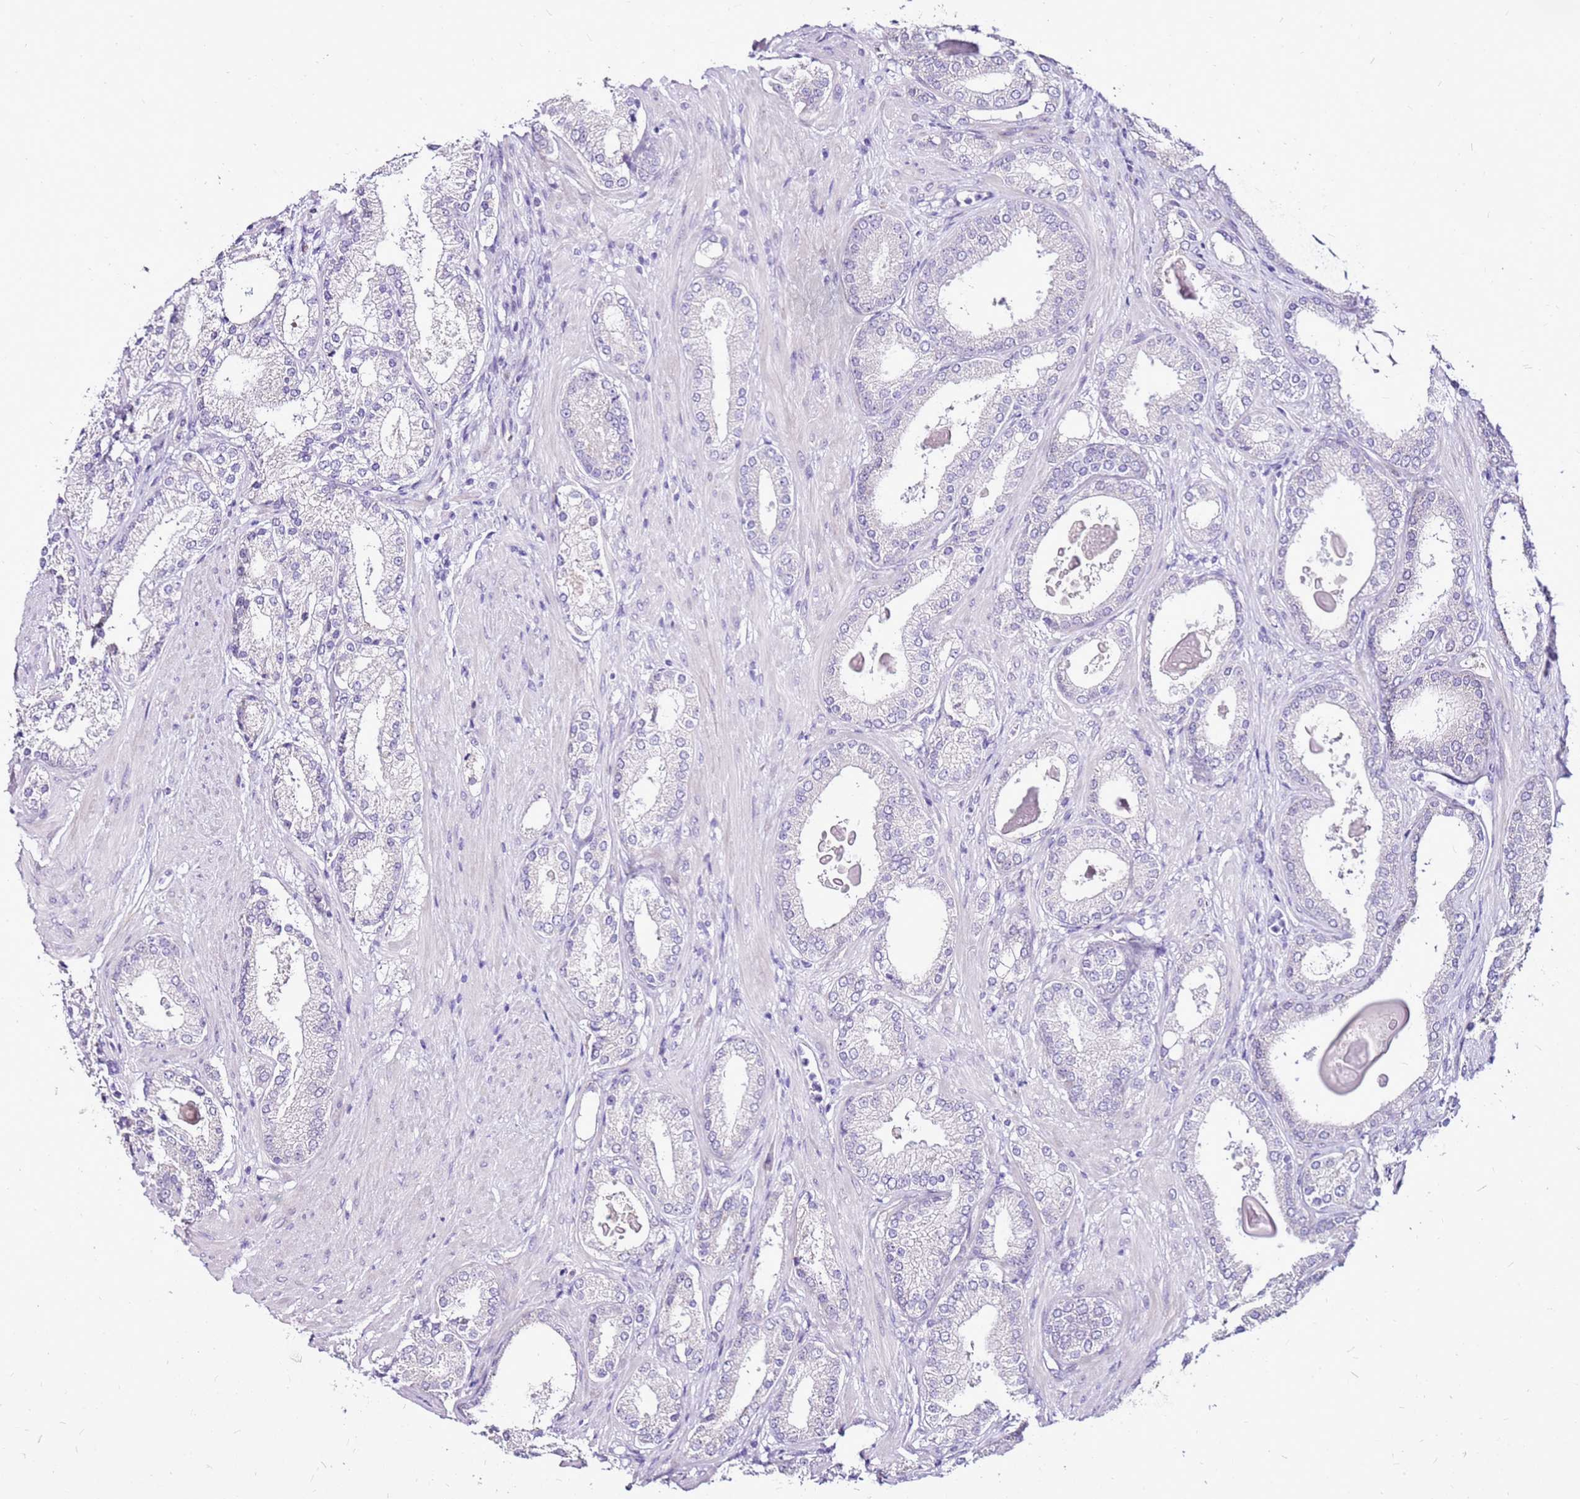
{"staining": {"intensity": "negative", "quantity": "none", "location": "none"}, "tissue": "prostate cancer", "cell_type": "Tumor cells", "image_type": "cancer", "snomed": [{"axis": "morphology", "description": "Adenocarcinoma, Low grade"}, {"axis": "topography", "description": "Prostate"}], "caption": "The immunohistochemistry image has no significant staining in tumor cells of prostate cancer tissue.", "gene": "SLC38A5", "patient": {"sex": "male", "age": 59}}